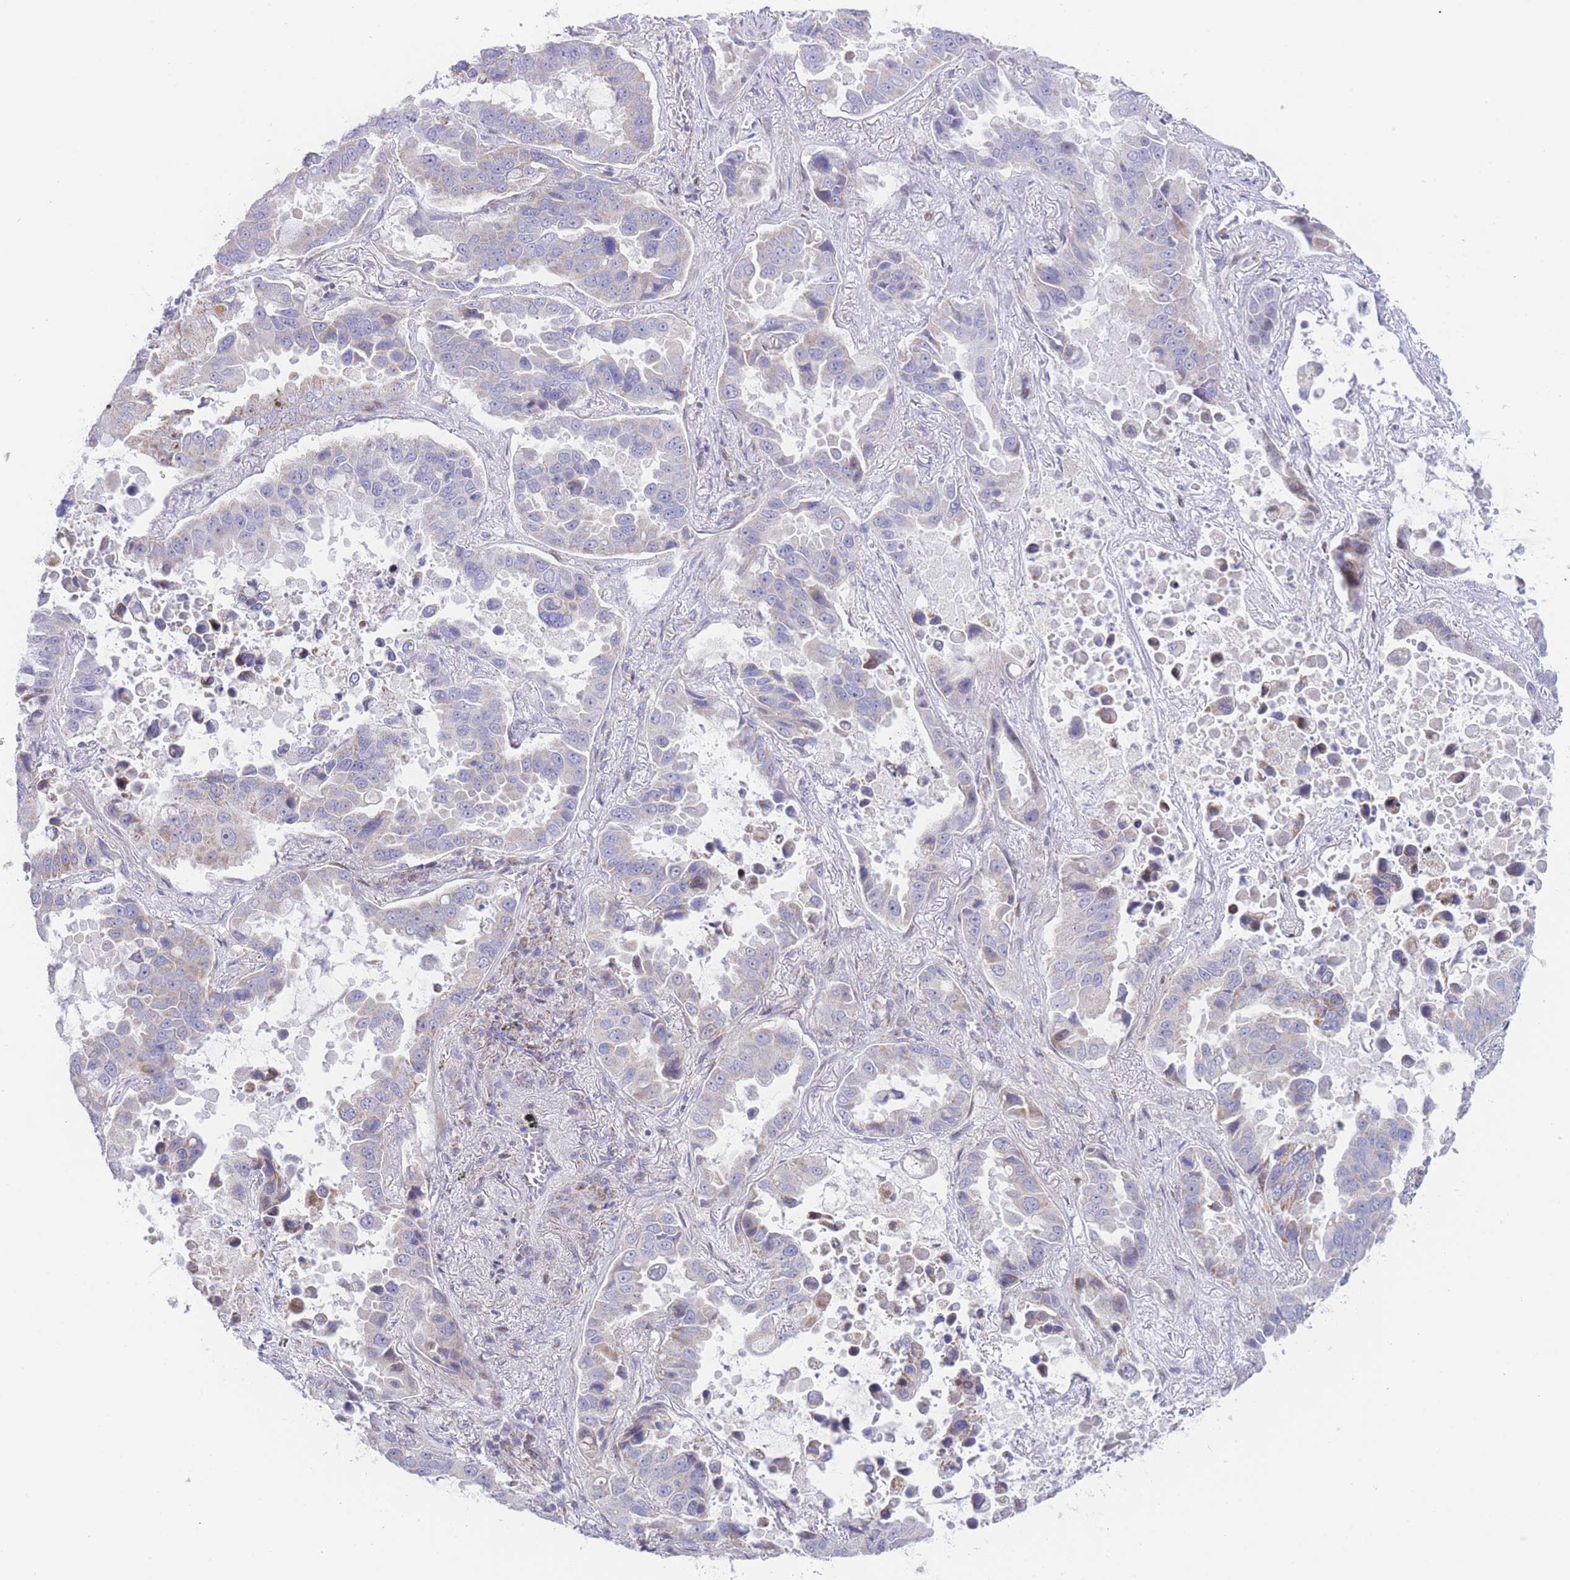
{"staining": {"intensity": "weak", "quantity": "<25%", "location": "cytoplasmic/membranous"}, "tissue": "lung cancer", "cell_type": "Tumor cells", "image_type": "cancer", "snomed": [{"axis": "morphology", "description": "Adenocarcinoma, NOS"}, {"axis": "topography", "description": "Lung"}], "caption": "Immunohistochemistry (IHC) of adenocarcinoma (lung) demonstrates no positivity in tumor cells.", "gene": "GPAM", "patient": {"sex": "male", "age": 64}}